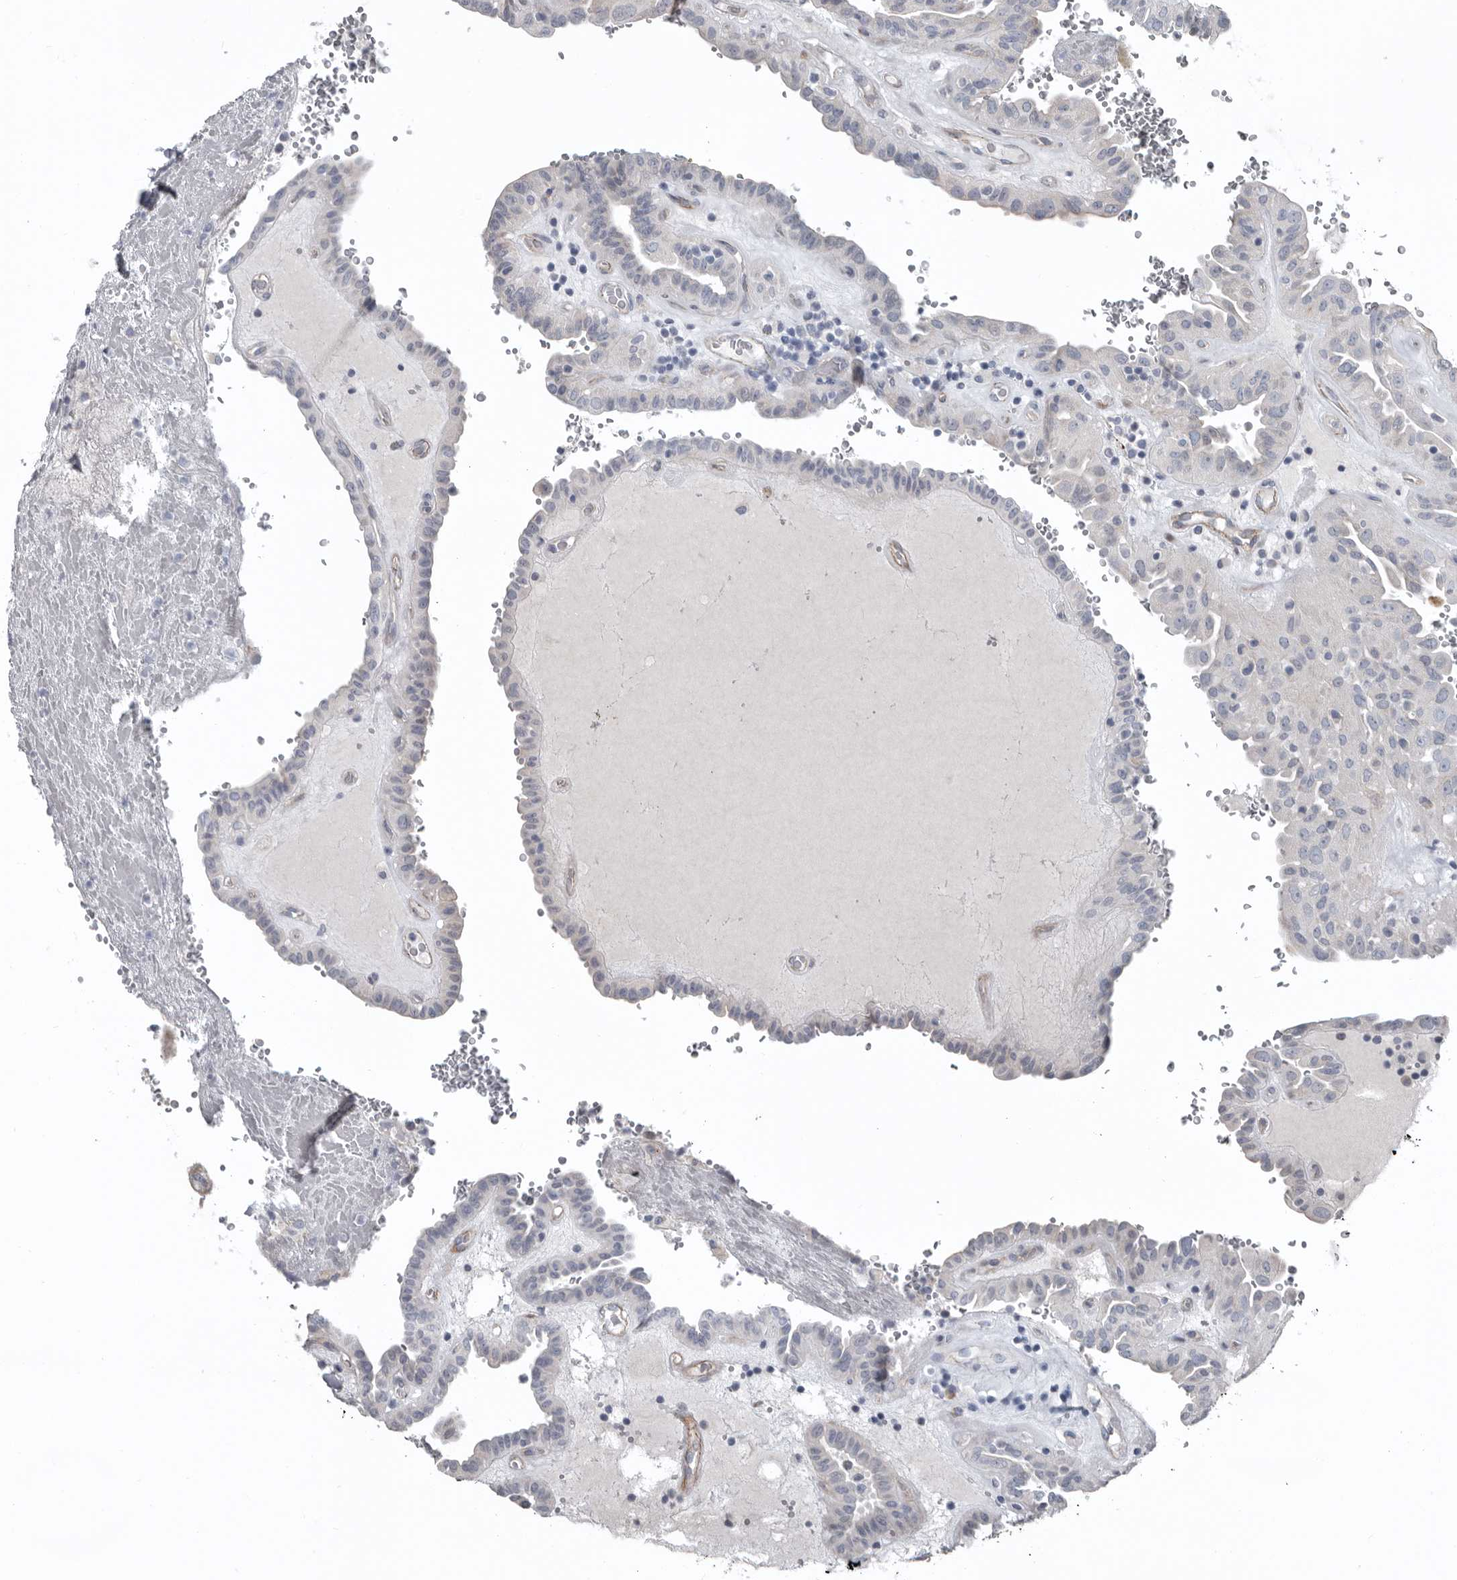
{"staining": {"intensity": "negative", "quantity": "none", "location": "none"}, "tissue": "thyroid cancer", "cell_type": "Tumor cells", "image_type": "cancer", "snomed": [{"axis": "morphology", "description": "Papillary adenocarcinoma, NOS"}, {"axis": "topography", "description": "Thyroid gland"}], "caption": "IHC histopathology image of neoplastic tissue: human thyroid papillary adenocarcinoma stained with DAB shows no significant protein staining in tumor cells.", "gene": "ZNF114", "patient": {"sex": "male", "age": 77}}